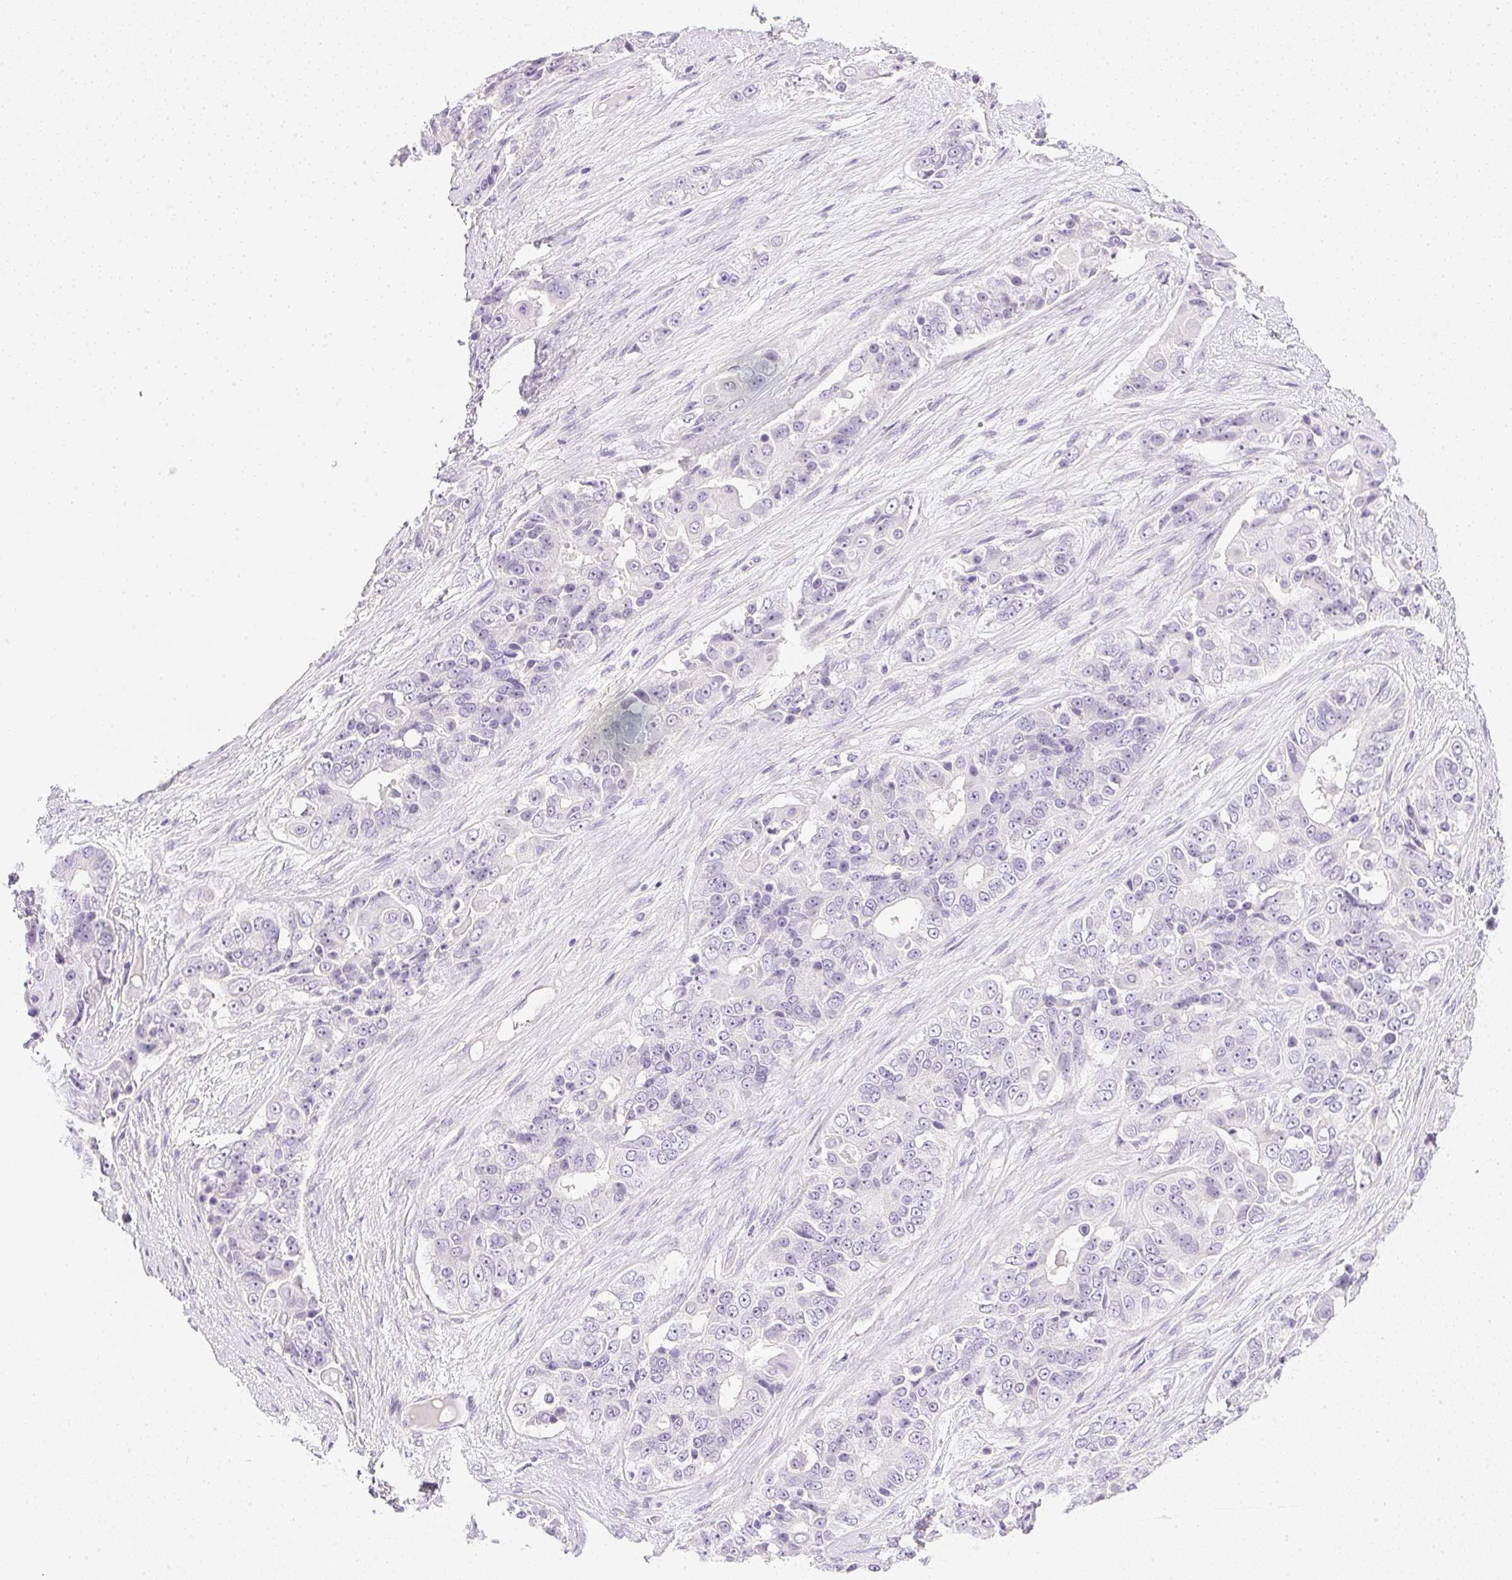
{"staining": {"intensity": "negative", "quantity": "none", "location": "none"}, "tissue": "ovarian cancer", "cell_type": "Tumor cells", "image_type": "cancer", "snomed": [{"axis": "morphology", "description": "Carcinoma, endometroid"}, {"axis": "topography", "description": "Ovary"}], "caption": "Immunohistochemistry (IHC) of ovarian endometroid carcinoma shows no positivity in tumor cells.", "gene": "CTRL", "patient": {"sex": "female", "age": 51}}